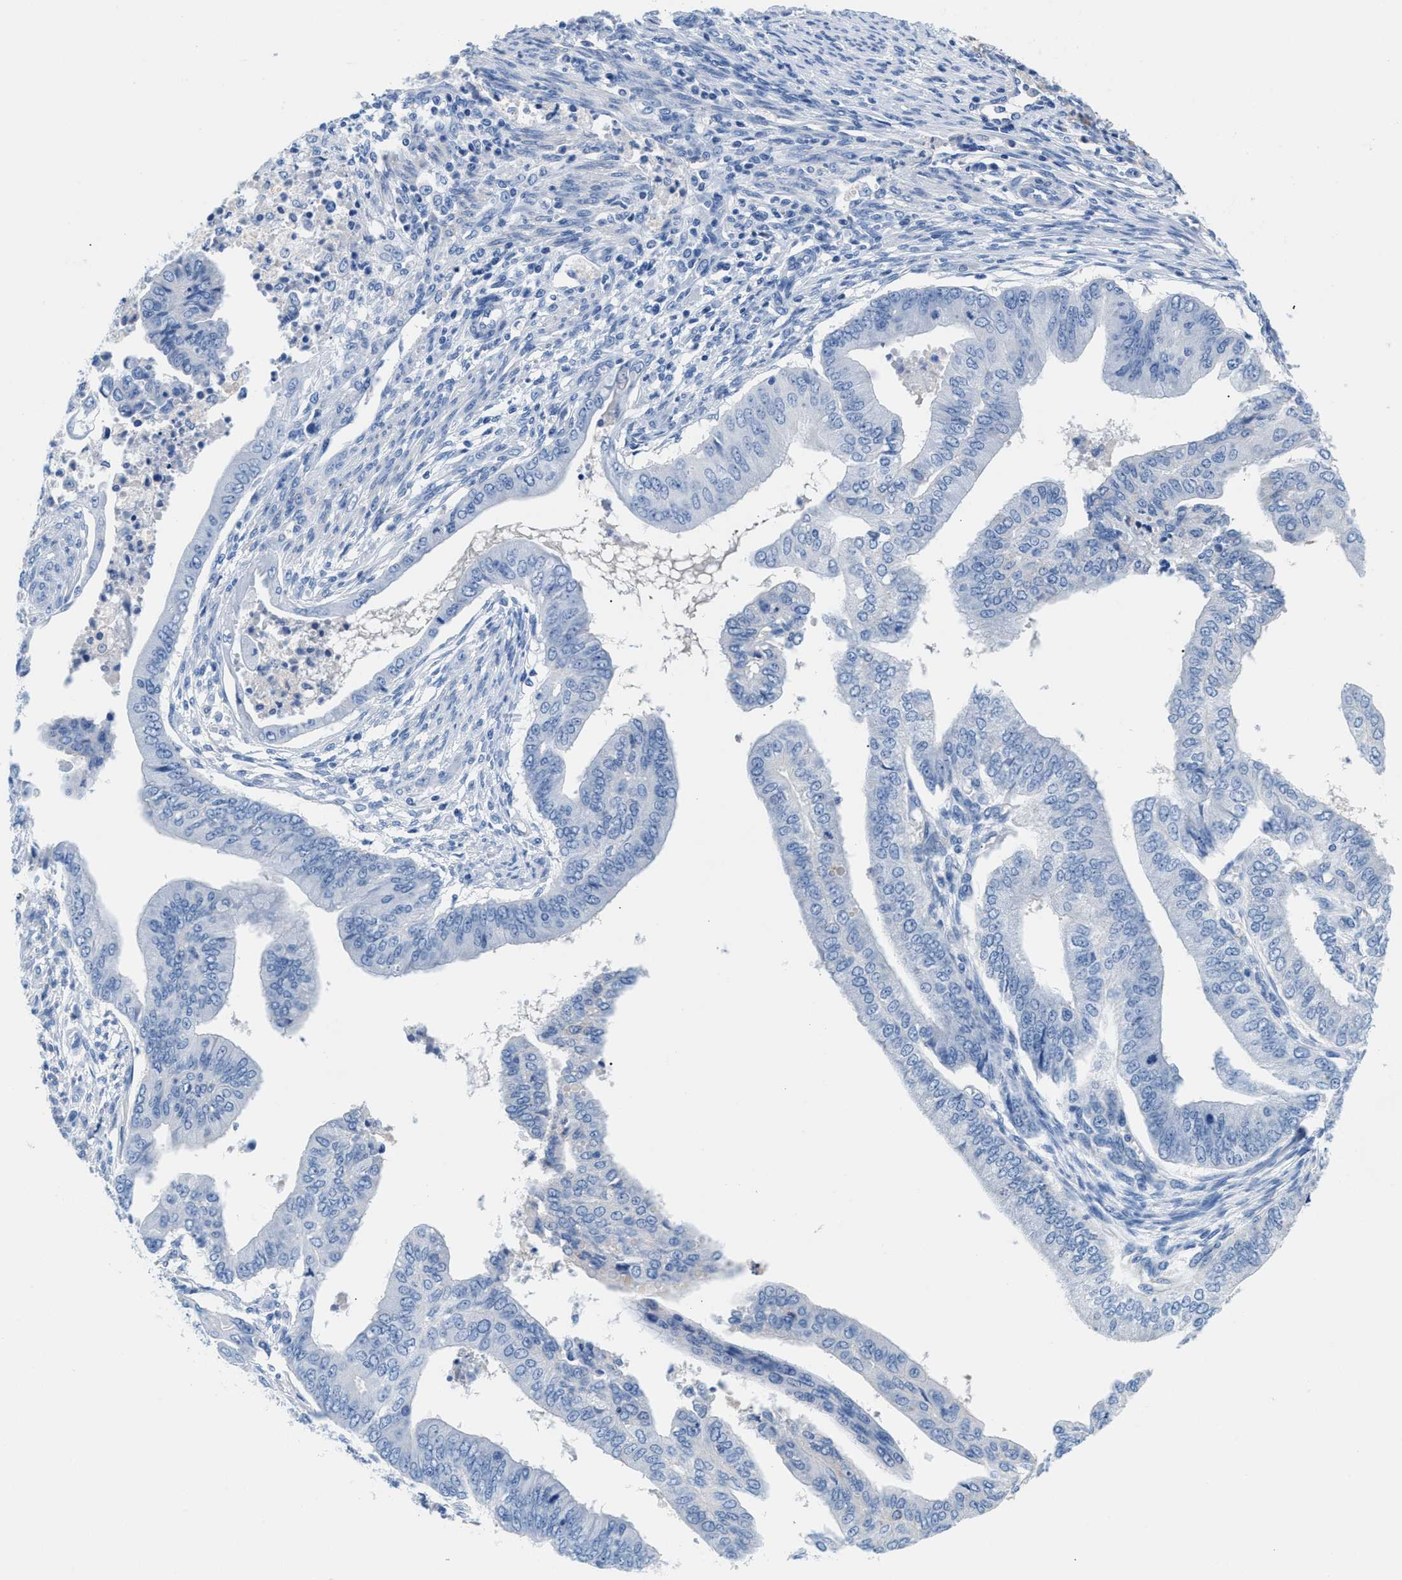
{"staining": {"intensity": "negative", "quantity": "none", "location": "none"}, "tissue": "endometrial cancer", "cell_type": "Tumor cells", "image_type": "cancer", "snomed": [{"axis": "morphology", "description": "Polyp, NOS"}, {"axis": "morphology", "description": "Adenocarcinoma, NOS"}, {"axis": "morphology", "description": "Adenoma, NOS"}, {"axis": "topography", "description": "Endometrium"}], "caption": "Endometrial adenoma stained for a protein using immunohistochemistry (IHC) exhibits no positivity tumor cells.", "gene": "SLFN13", "patient": {"sex": "female", "age": 79}}